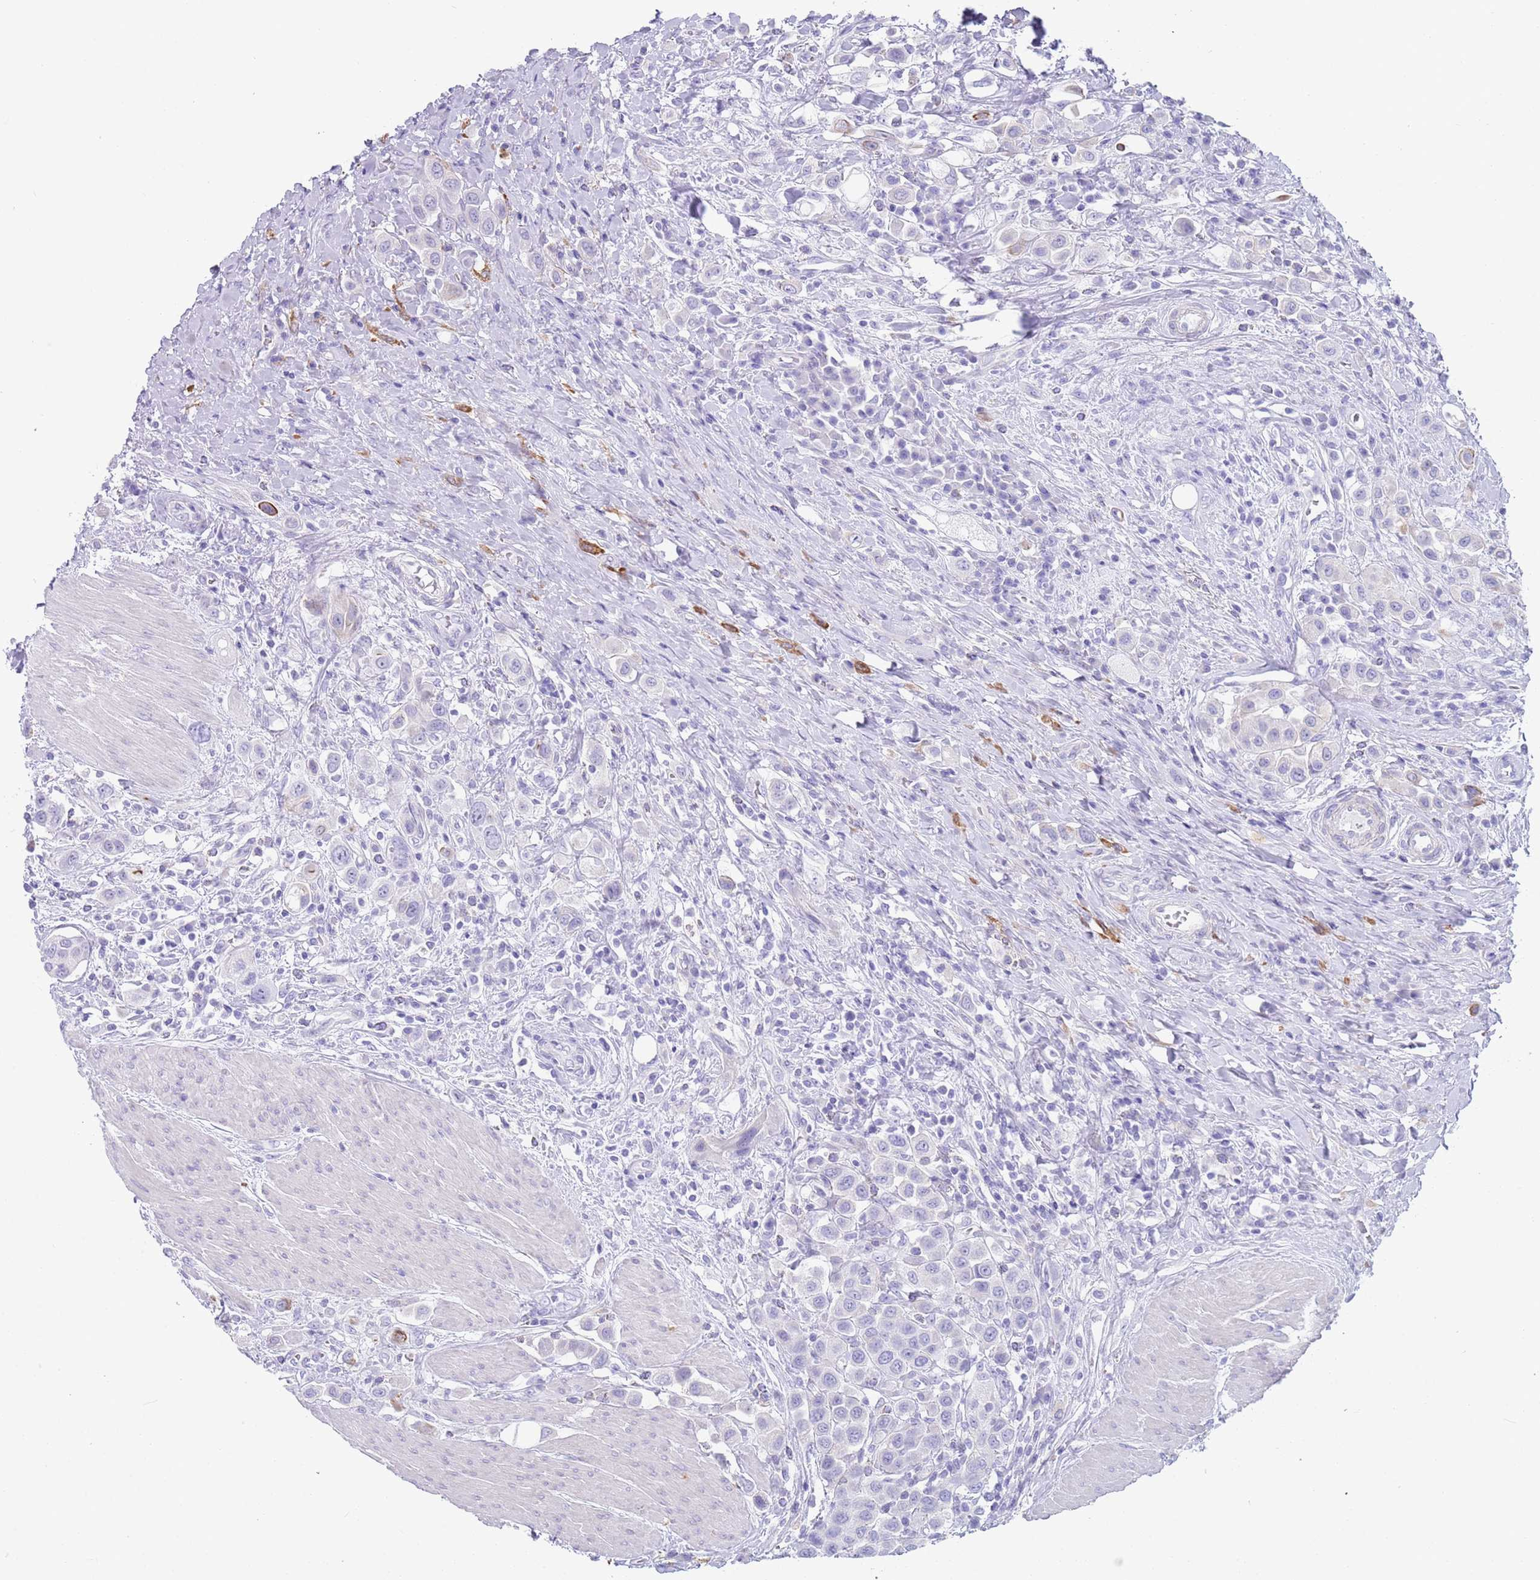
{"staining": {"intensity": "negative", "quantity": "none", "location": "none"}, "tissue": "urothelial cancer", "cell_type": "Tumor cells", "image_type": "cancer", "snomed": [{"axis": "morphology", "description": "Urothelial carcinoma, High grade"}, {"axis": "topography", "description": "Urinary bladder"}], "caption": "This is an immunohistochemistry (IHC) micrograph of human urothelial cancer. There is no staining in tumor cells.", "gene": "CPXM2", "patient": {"sex": "male", "age": 50}}